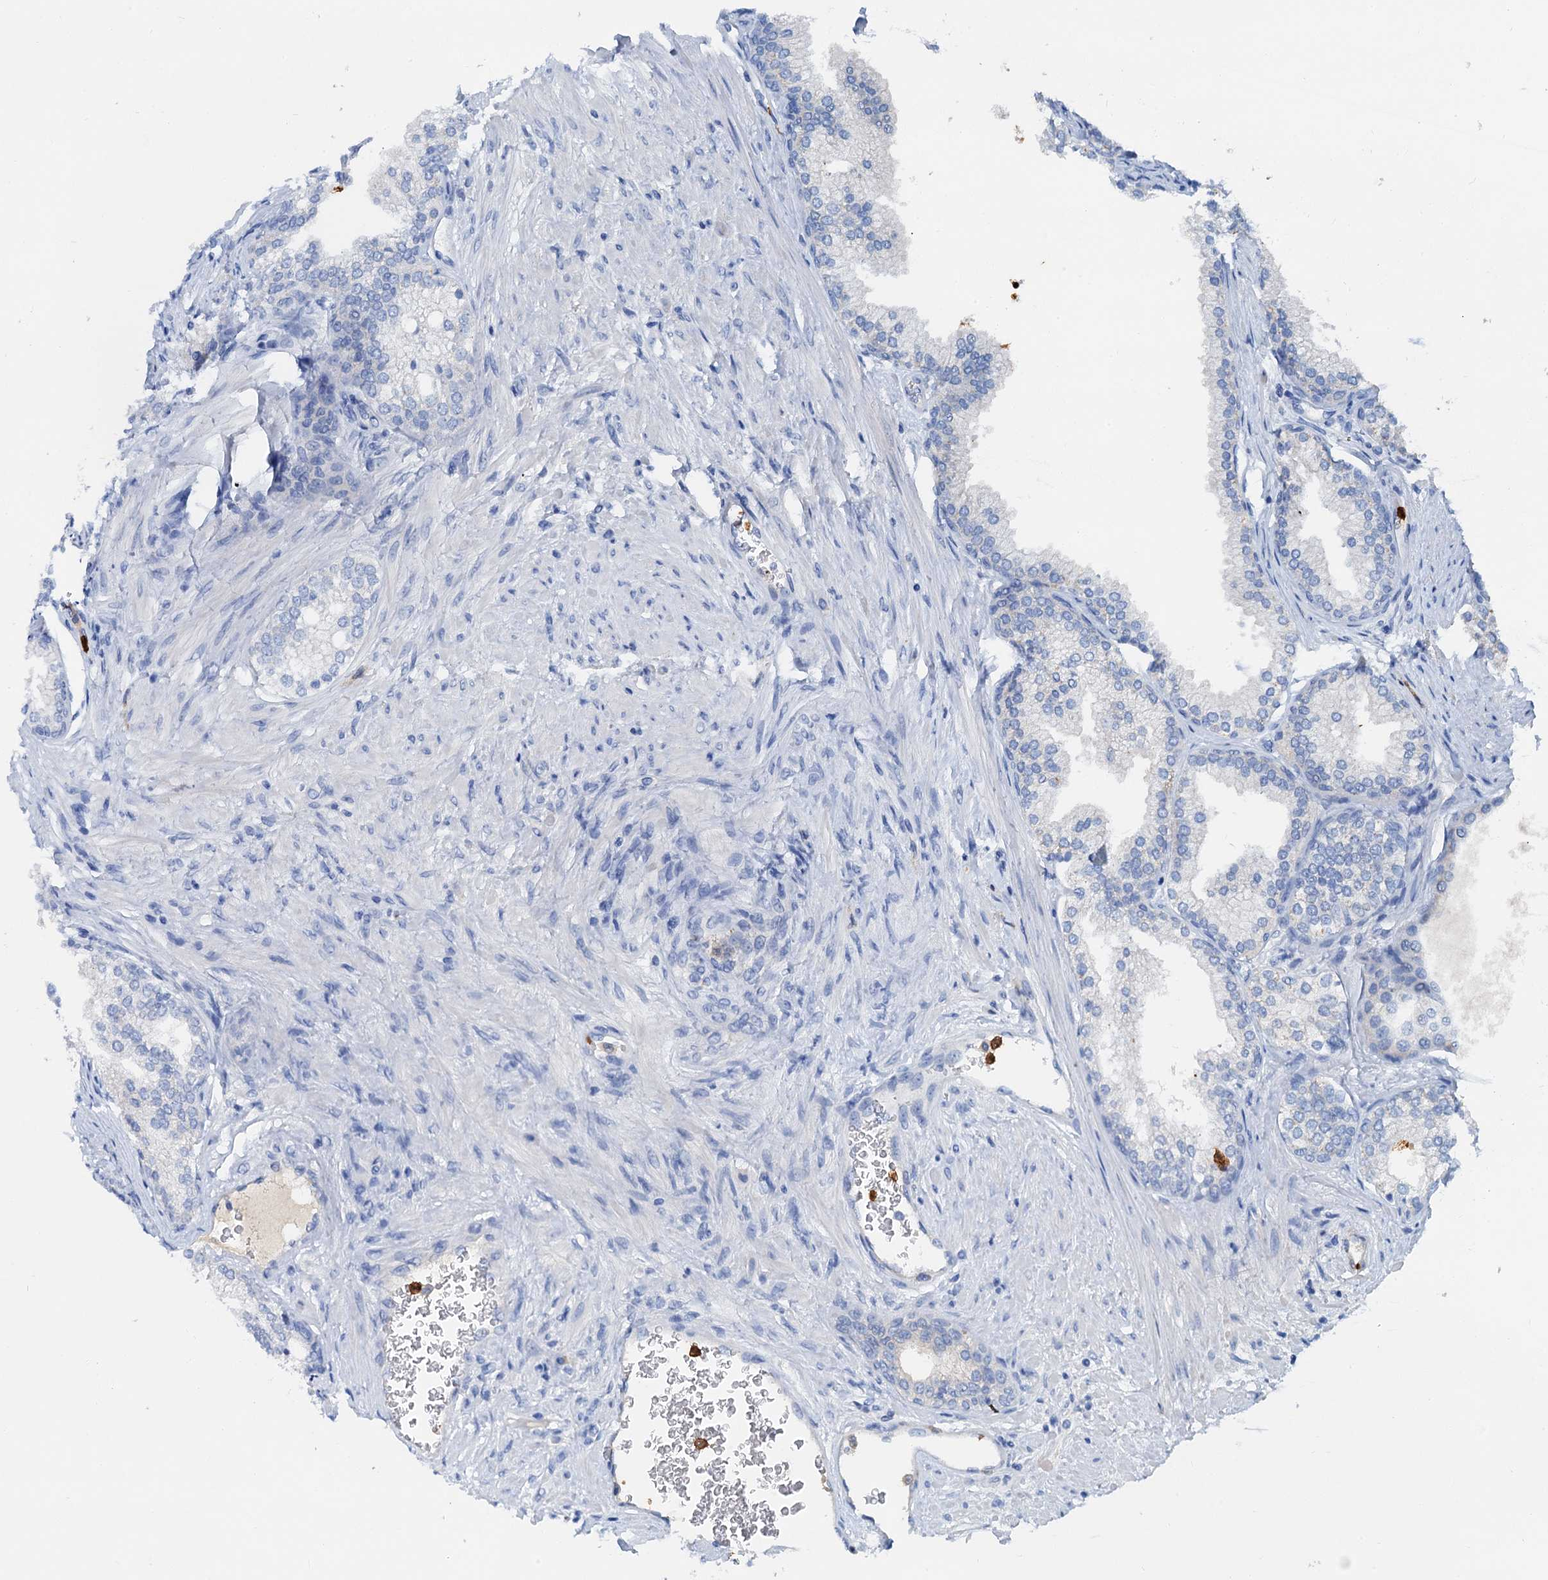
{"staining": {"intensity": "negative", "quantity": "none", "location": "none"}, "tissue": "prostate", "cell_type": "Glandular cells", "image_type": "normal", "snomed": [{"axis": "morphology", "description": "Normal tissue, NOS"}, {"axis": "topography", "description": "Prostate"}], "caption": "High power microscopy micrograph of an IHC image of unremarkable prostate, revealing no significant positivity in glandular cells.", "gene": "OTOA", "patient": {"sex": "male", "age": 76}}